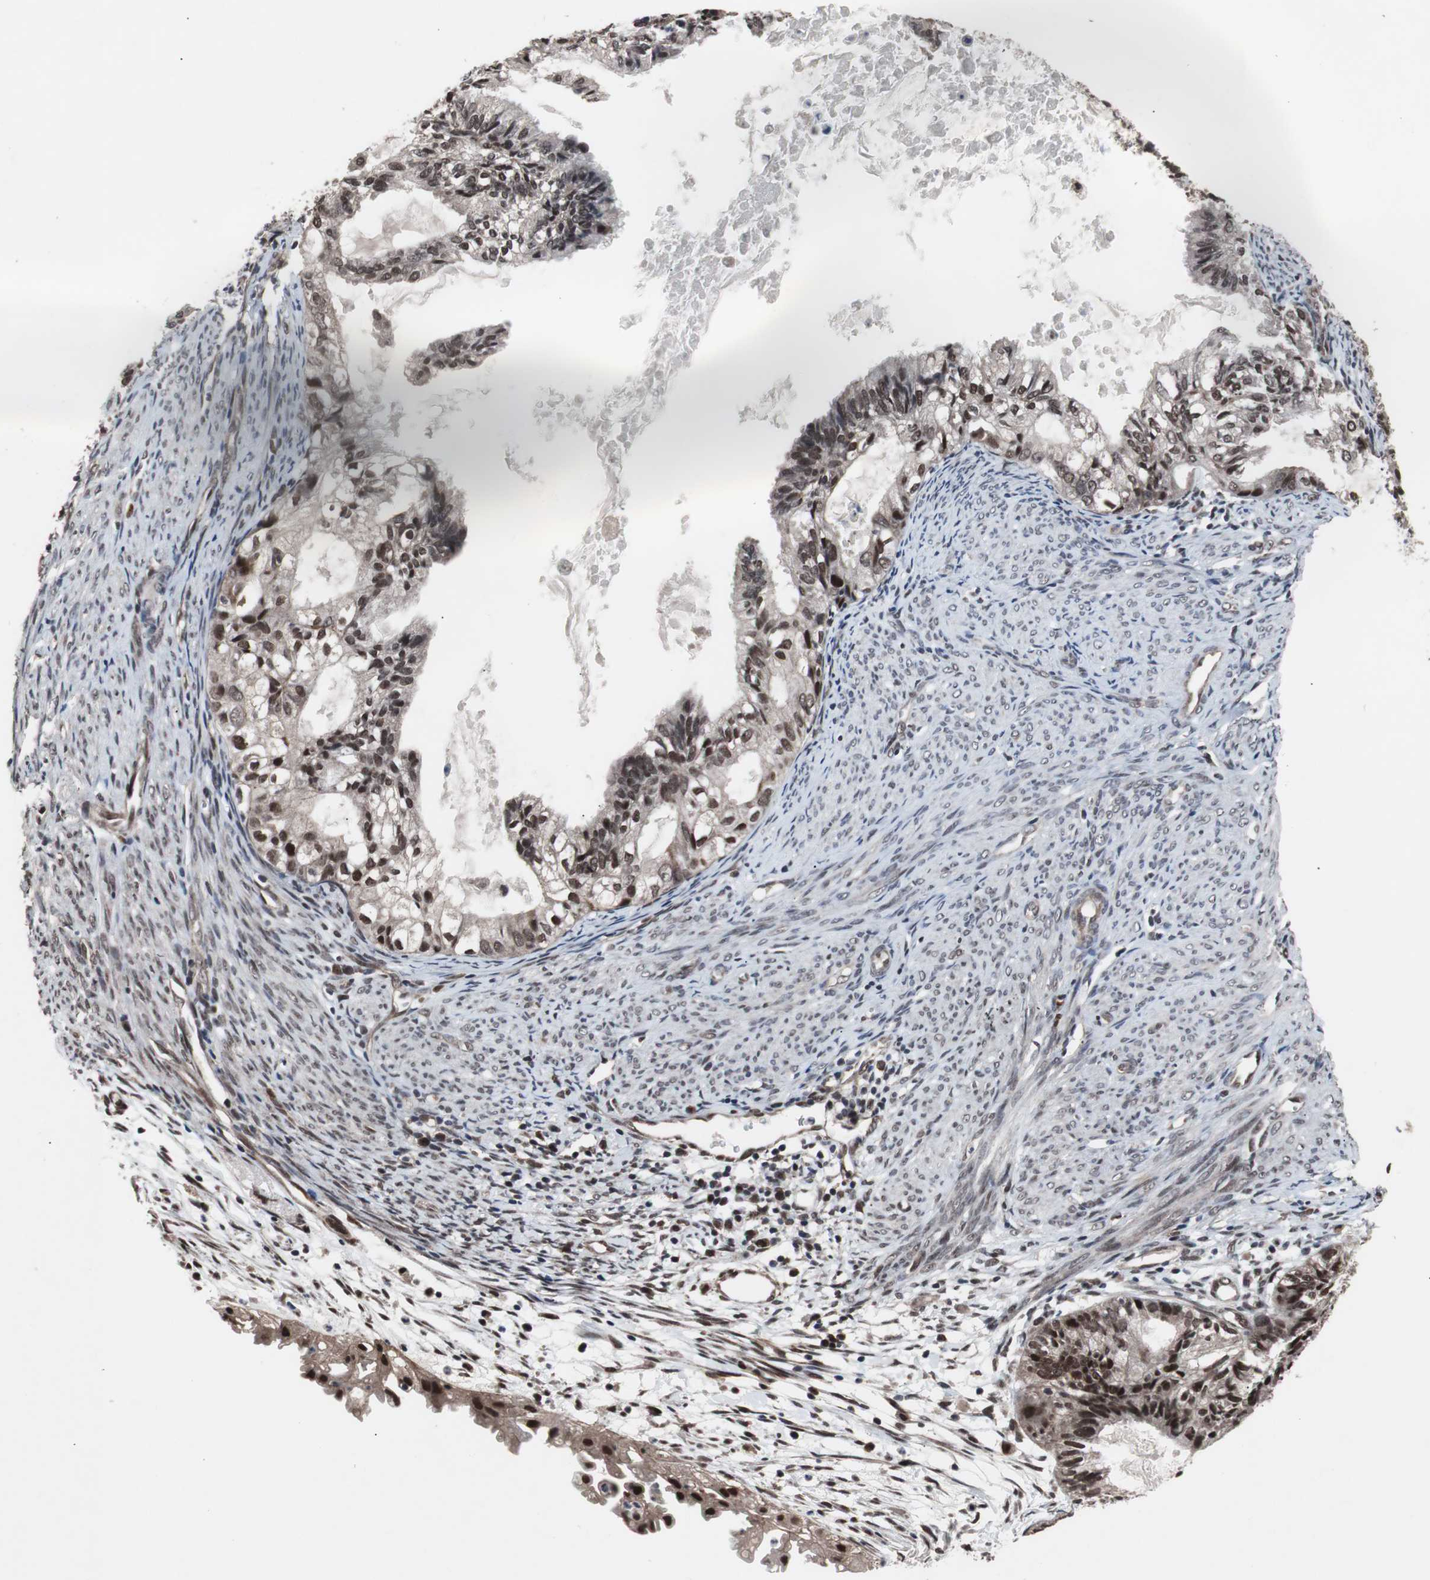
{"staining": {"intensity": "strong", "quantity": ">75%", "location": "nuclear"}, "tissue": "cervical cancer", "cell_type": "Tumor cells", "image_type": "cancer", "snomed": [{"axis": "morphology", "description": "Normal tissue, NOS"}, {"axis": "morphology", "description": "Adenocarcinoma, NOS"}, {"axis": "topography", "description": "Cervix"}, {"axis": "topography", "description": "Endometrium"}], "caption": "The immunohistochemical stain highlights strong nuclear expression in tumor cells of cervical cancer tissue.", "gene": "GTF2F2", "patient": {"sex": "female", "age": 86}}